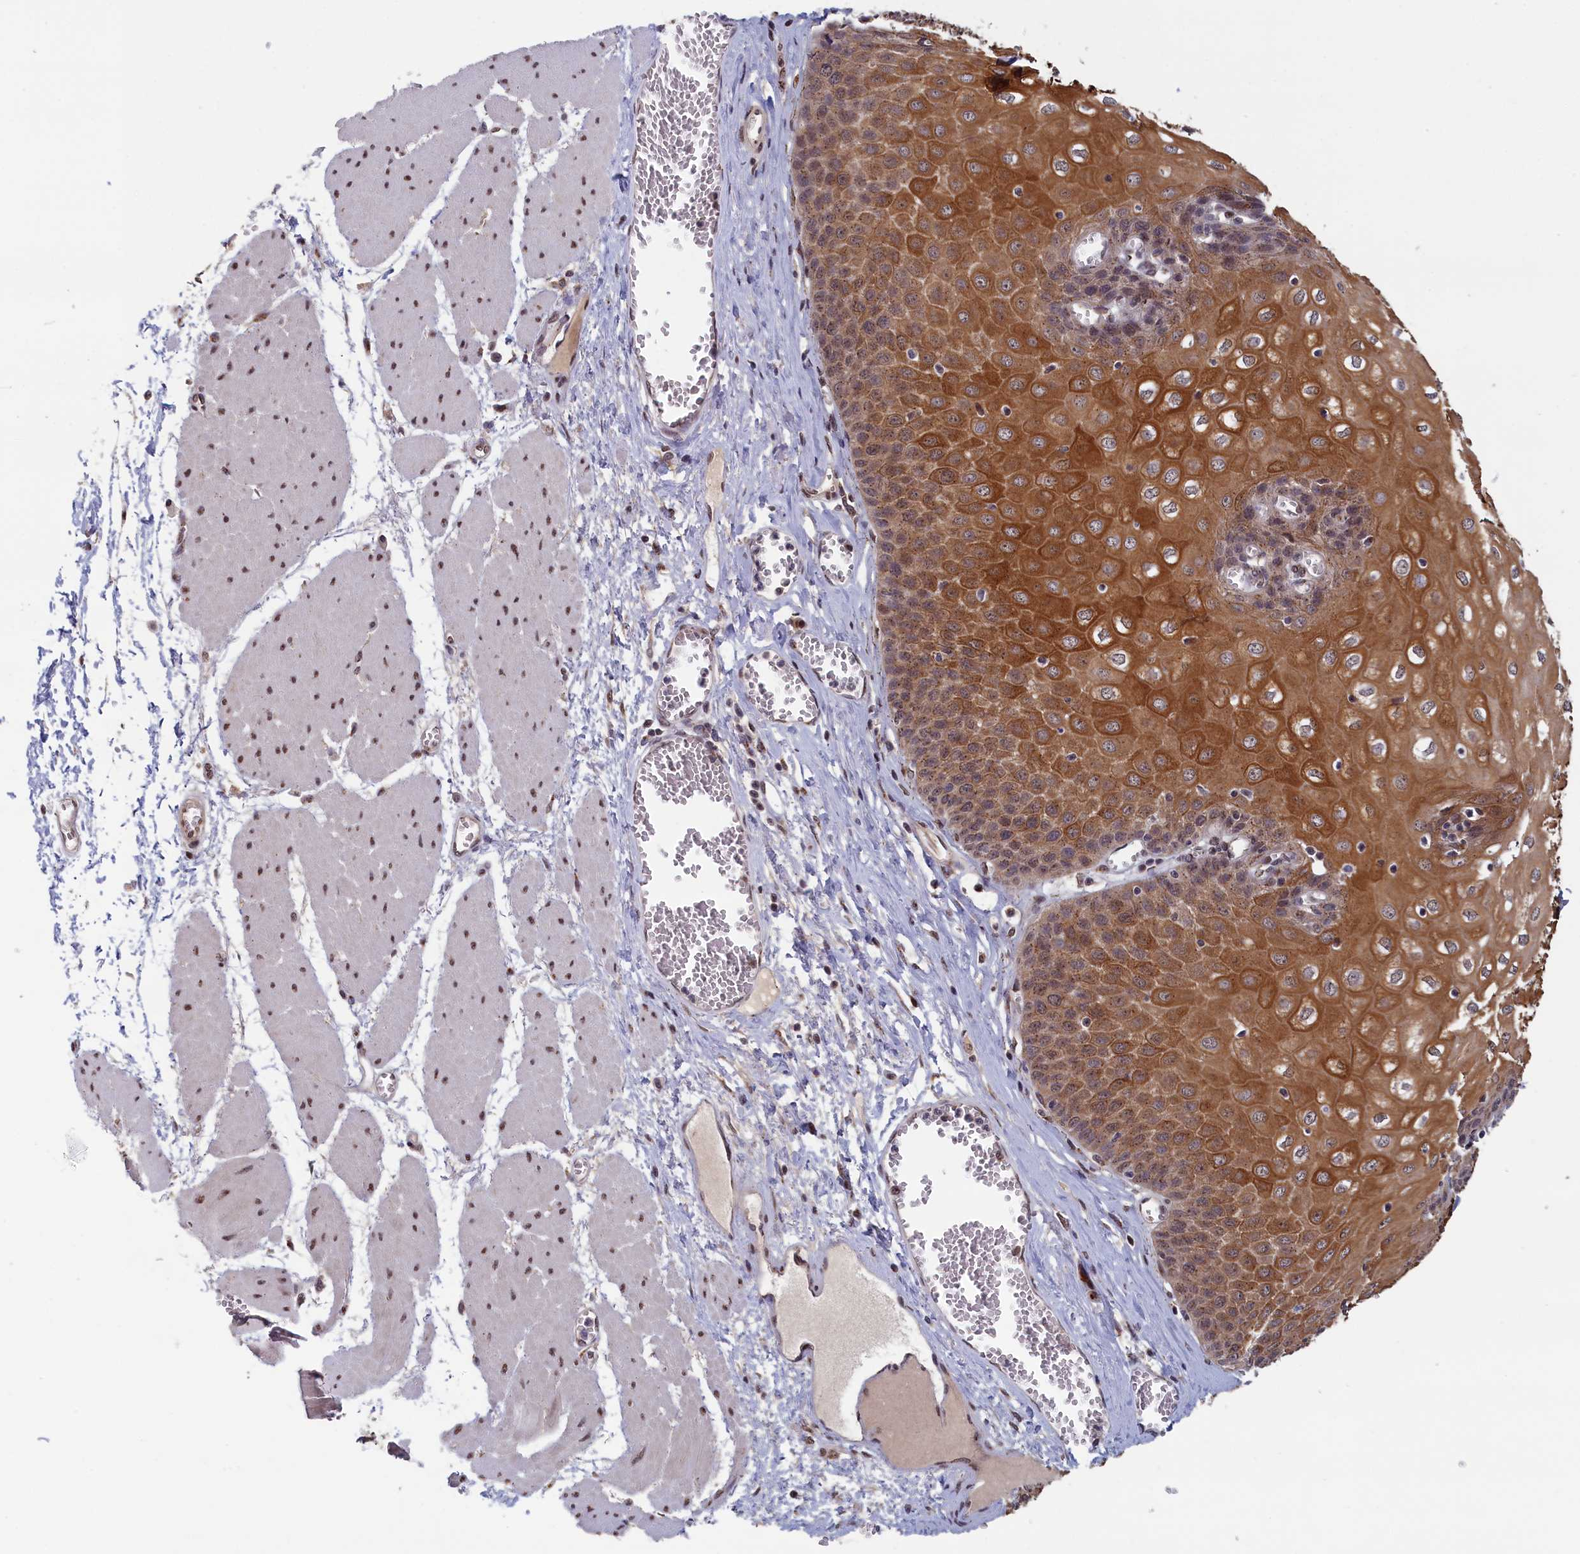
{"staining": {"intensity": "strong", "quantity": ">75%", "location": "cytoplasmic/membranous"}, "tissue": "esophagus", "cell_type": "Squamous epithelial cells", "image_type": "normal", "snomed": [{"axis": "morphology", "description": "Normal tissue, NOS"}, {"axis": "topography", "description": "Esophagus"}], "caption": "Protein expression analysis of unremarkable human esophagus reveals strong cytoplasmic/membranous positivity in about >75% of squamous epithelial cells.", "gene": "PIGQ", "patient": {"sex": "male", "age": 60}}